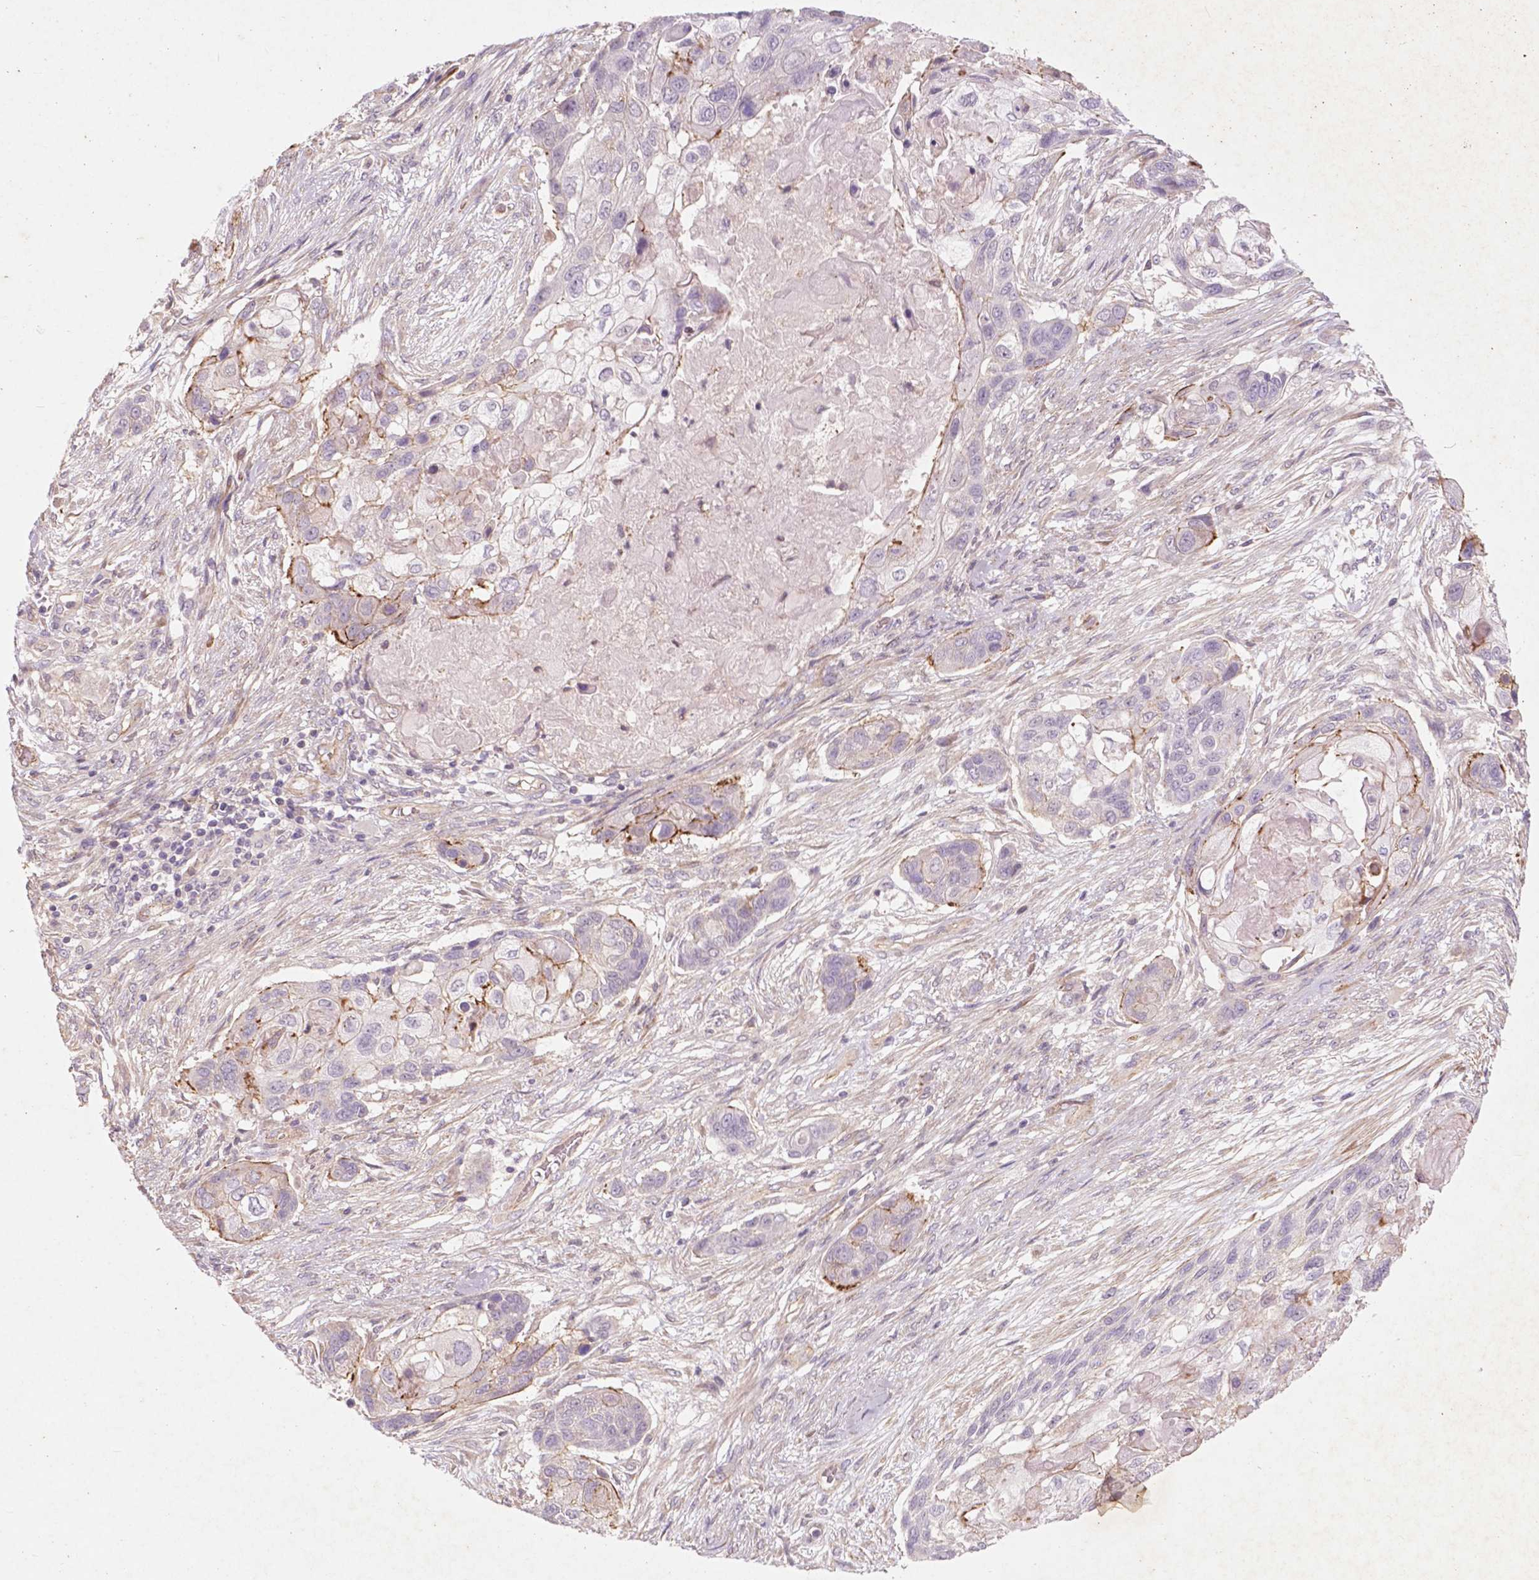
{"staining": {"intensity": "moderate", "quantity": "<25%", "location": "cytoplasmic/membranous"}, "tissue": "lung cancer", "cell_type": "Tumor cells", "image_type": "cancer", "snomed": [{"axis": "morphology", "description": "Squamous cell carcinoma, NOS"}, {"axis": "topography", "description": "Lung"}], "caption": "Immunohistochemistry (DAB (3,3'-diaminobenzidine)) staining of lung cancer (squamous cell carcinoma) displays moderate cytoplasmic/membranous protein staining in about <25% of tumor cells.", "gene": "RFPL4B", "patient": {"sex": "male", "age": 69}}